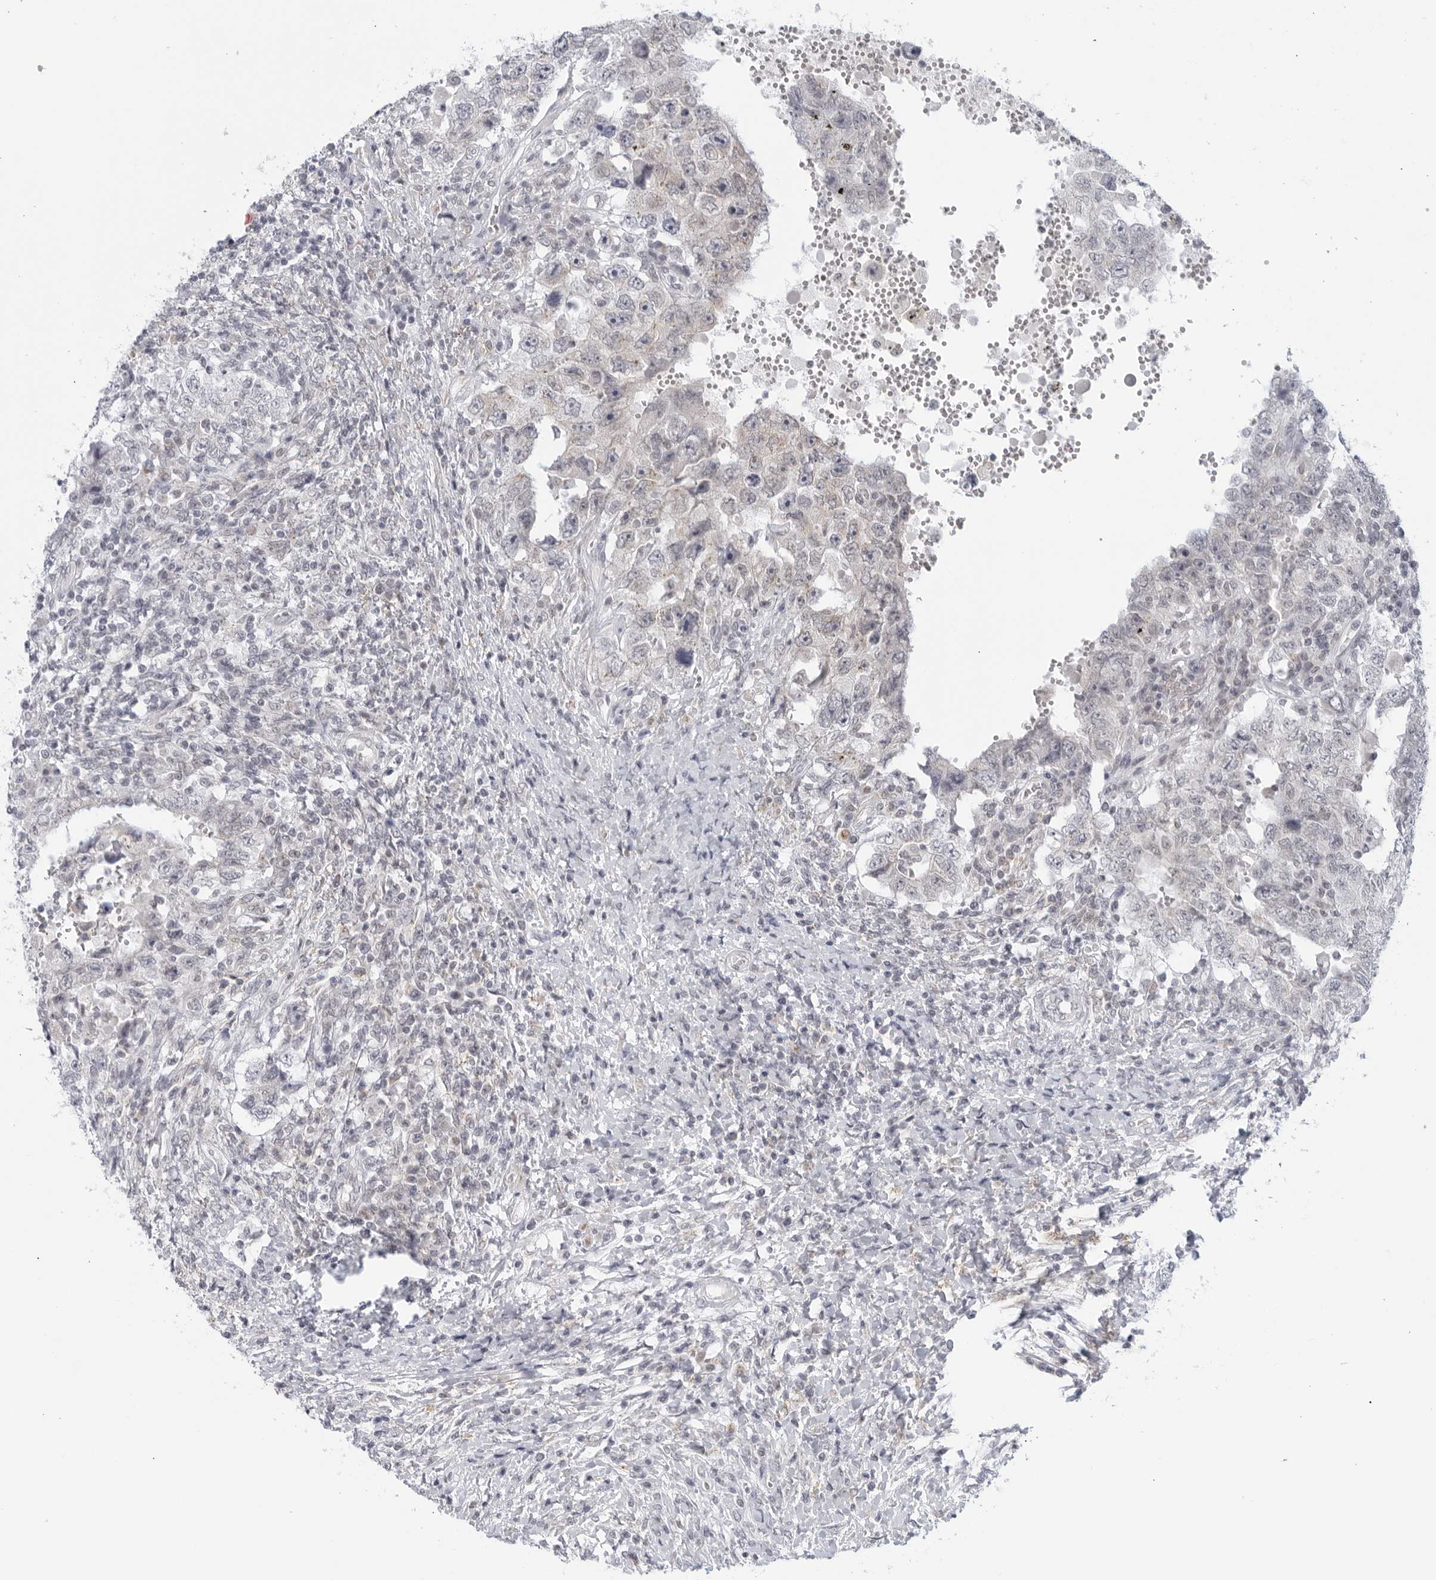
{"staining": {"intensity": "negative", "quantity": "none", "location": "none"}, "tissue": "testis cancer", "cell_type": "Tumor cells", "image_type": "cancer", "snomed": [{"axis": "morphology", "description": "Carcinoma, Embryonal, NOS"}, {"axis": "topography", "description": "Testis"}], "caption": "Histopathology image shows no significant protein expression in tumor cells of testis cancer.", "gene": "WDTC1", "patient": {"sex": "male", "age": 26}}